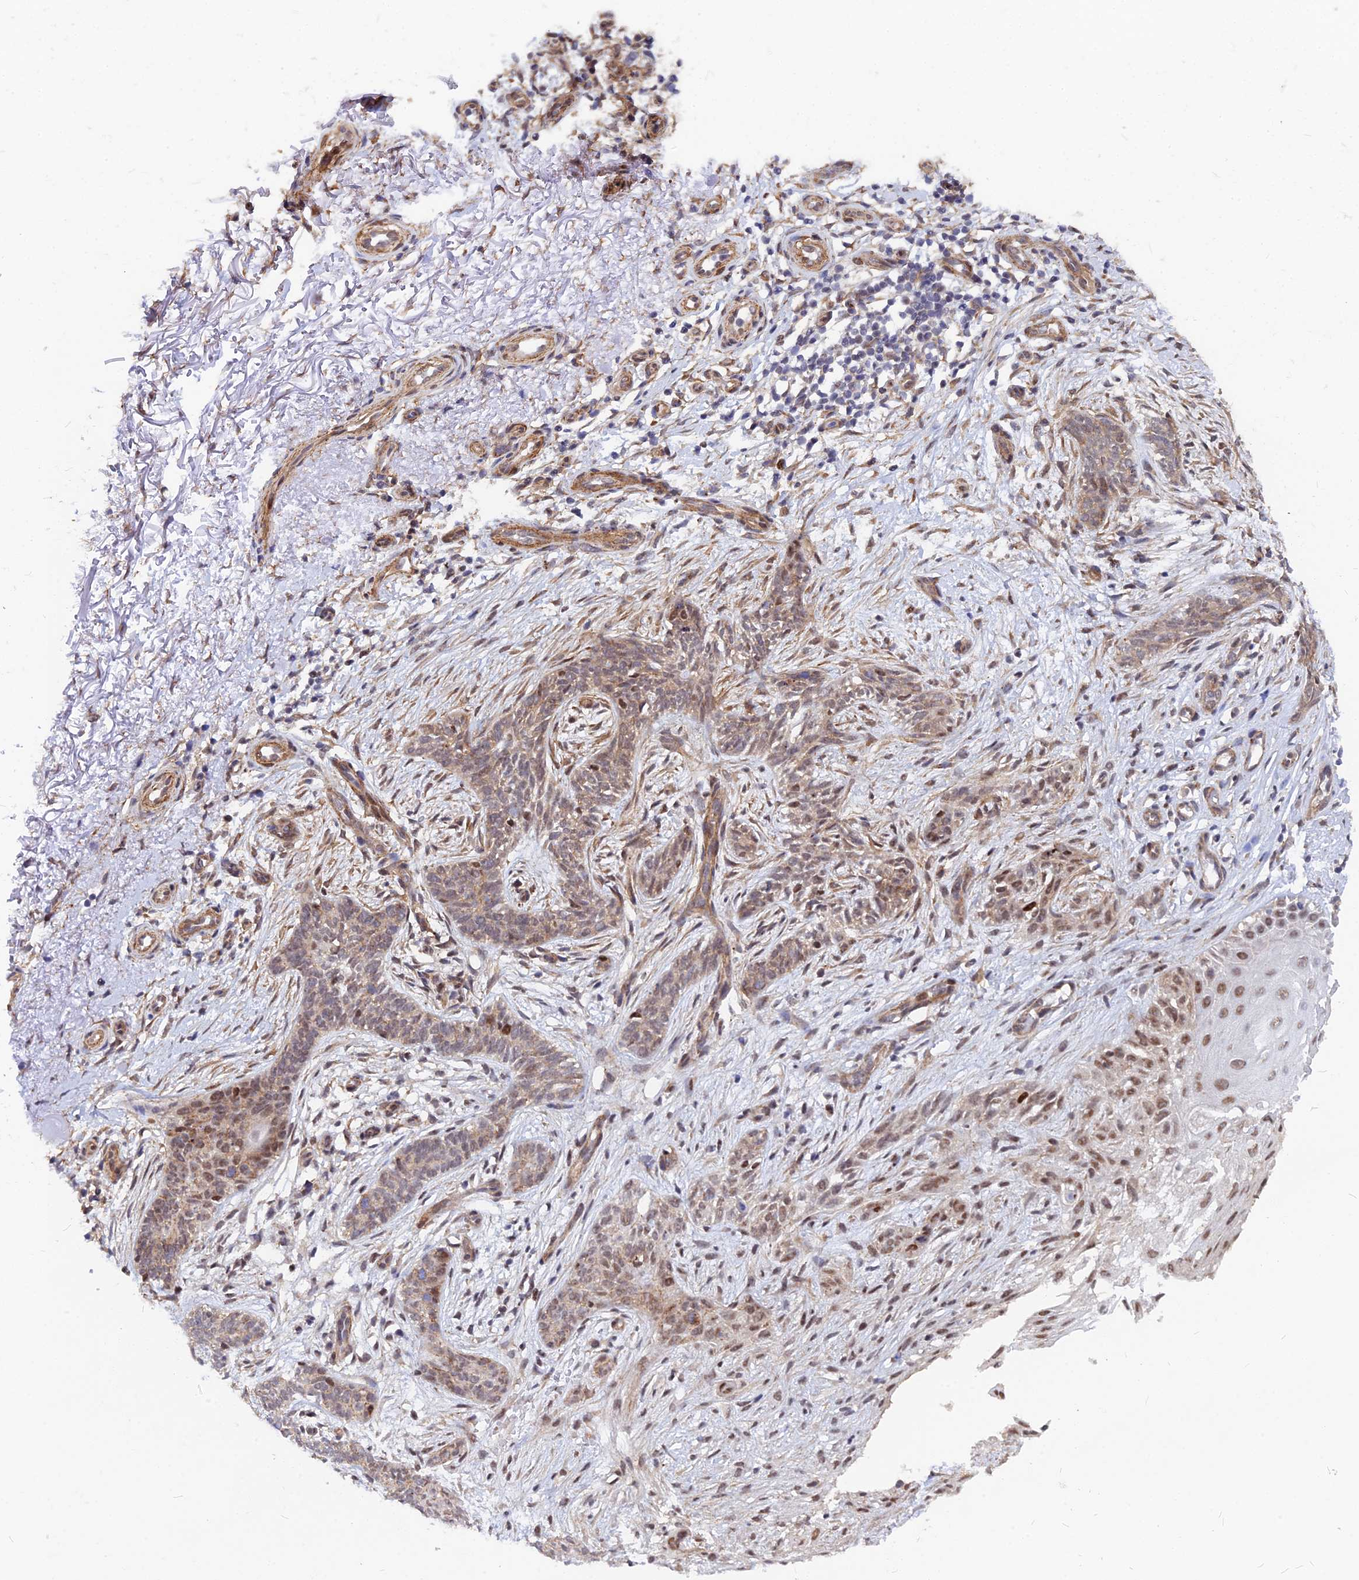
{"staining": {"intensity": "weak", "quantity": ">75%", "location": "cytoplasmic/membranous,nuclear"}, "tissue": "skin cancer", "cell_type": "Tumor cells", "image_type": "cancer", "snomed": [{"axis": "morphology", "description": "Basal cell carcinoma"}, {"axis": "topography", "description": "Skin"}], "caption": "Protein expression analysis of basal cell carcinoma (skin) shows weak cytoplasmic/membranous and nuclear expression in about >75% of tumor cells. Using DAB (3,3'-diaminobenzidine) (brown) and hematoxylin (blue) stains, captured at high magnification using brightfield microscopy.", "gene": "VSTM2L", "patient": {"sex": "female", "age": 82}}